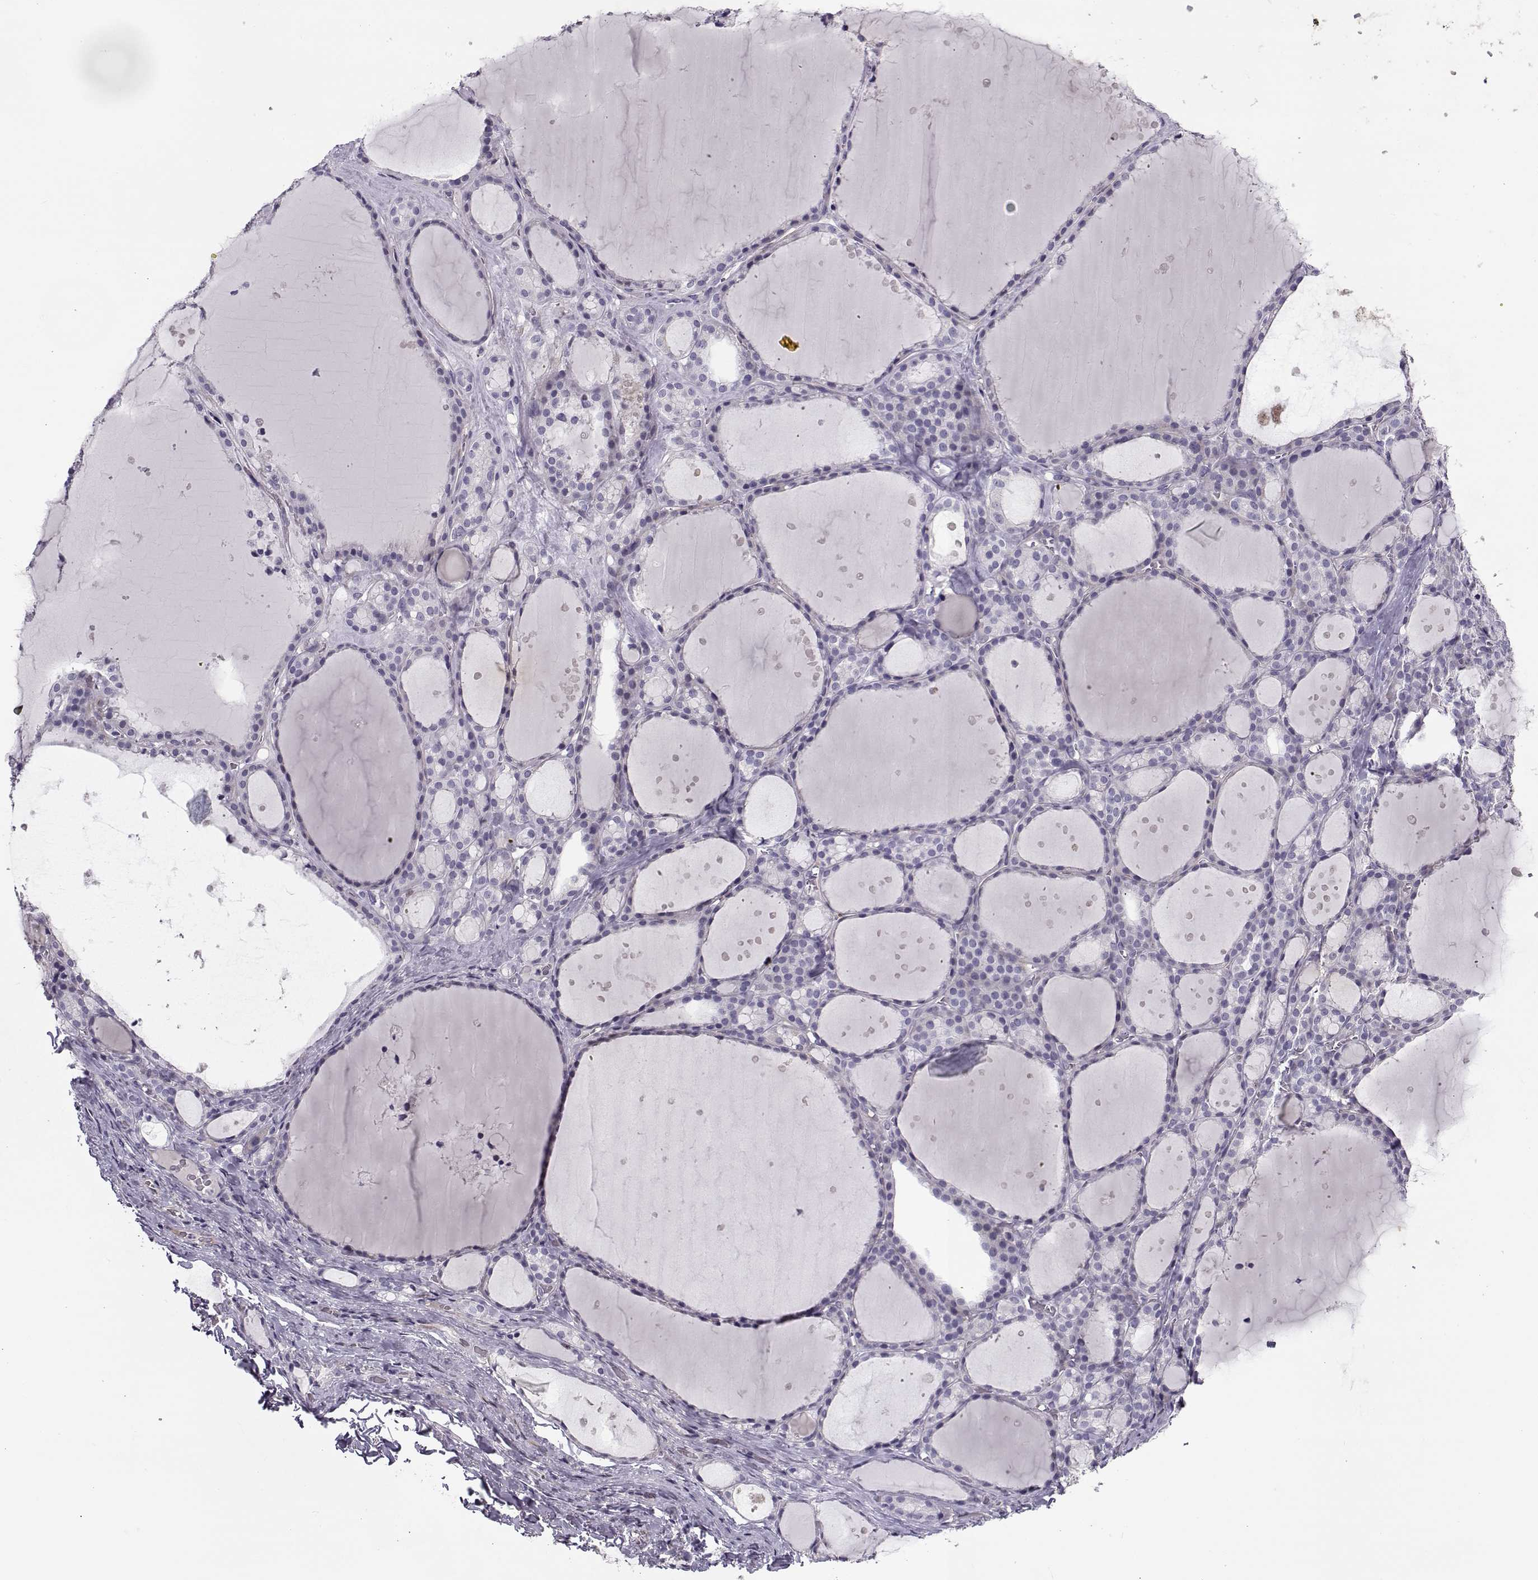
{"staining": {"intensity": "negative", "quantity": "none", "location": "none"}, "tissue": "thyroid gland", "cell_type": "Glandular cells", "image_type": "normal", "snomed": [{"axis": "morphology", "description": "Normal tissue, NOS"}, {"axis": "topography", "description": "Thyroid gland"}], "caption": "A high-resolution histopathology image shows IHC staining of benign thyroid gland, which shows no significant staining in glandular cells.", "gene": "NPW", "patient": {"sex": "male", "age": 68}}